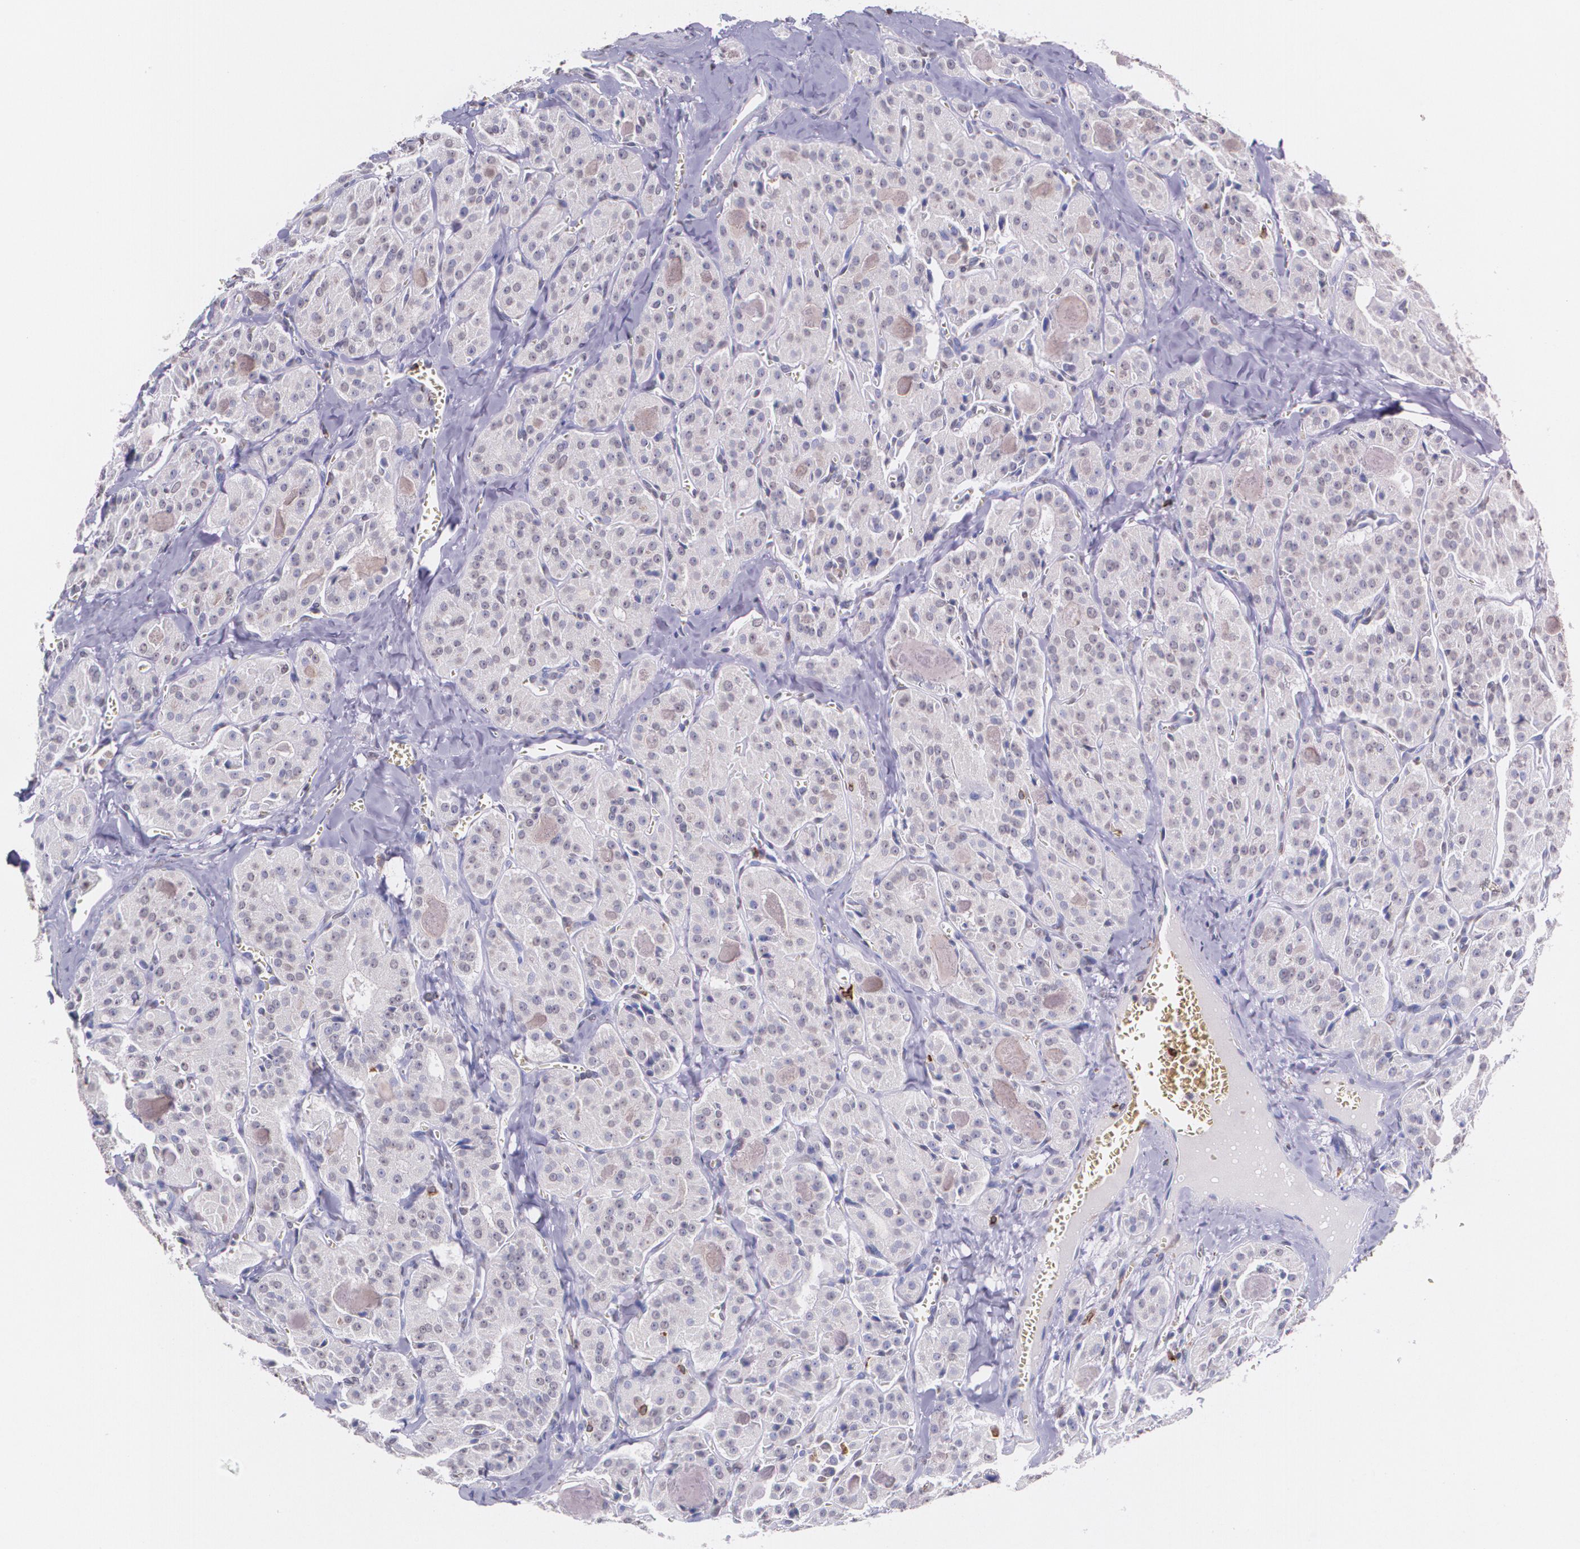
{"staining": {"intensity": "negative", "quantity": "none", "location": "none"}, "tissue": "thyroid cancer", "cell_type": "Tumor cells", "image_type": "cancer", "snomed": [{"axis": "morphology", "description": "Carcinoma, NOS"}, {"axis": "topography", "description": "Thyroid gland"}], "caption": "A histopathology image of carcinoma (thyroid) stained for a protein shows no brown staining in tumor cells. (DAB (3,3'-diaminobenzidine) immunohistochemistry (IHC), high magnification).", "gene": "RTN1", "patient": {"sex": "male", "age": 76}}